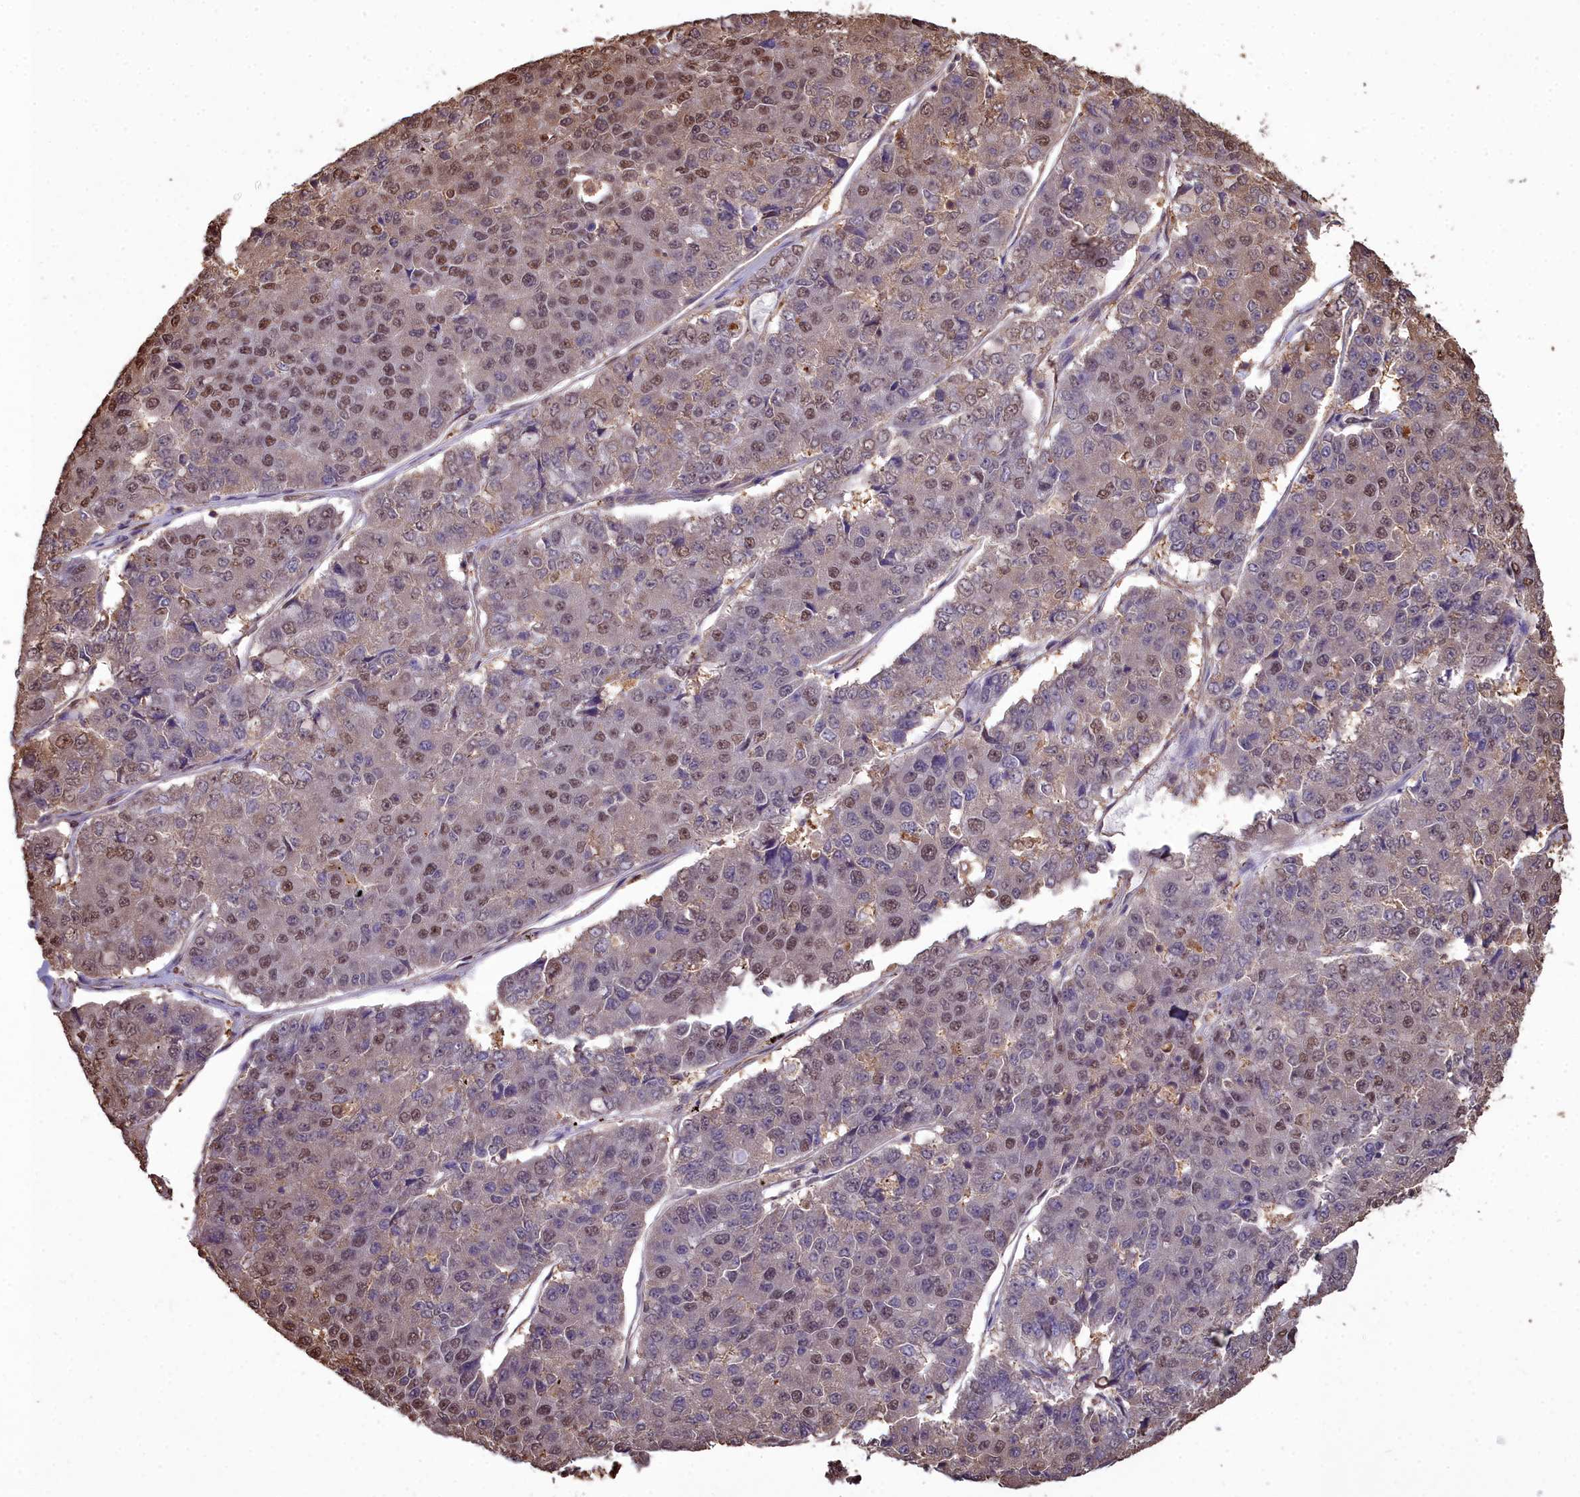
{"staining": {"intensity": "moderate", "quantity": ">75%", "location": "nuclear"}, "tissue": "pancreatic cancer", "cell_type": "Tumor cells", "image_type": "cancer", "snomed": [{"axis": "morphology", "description": "Adenocarcinoma, NOS"}, {"axis": "topography", "description": "Pancreas"}], "caption": "Moderate nuclear staining is appreciated in approximately >75% of tumor cells in pancreatic cancer (adenocarcinoma).", "gene": "GAPDH", "patient": {"sex": "male", "age": 50}}